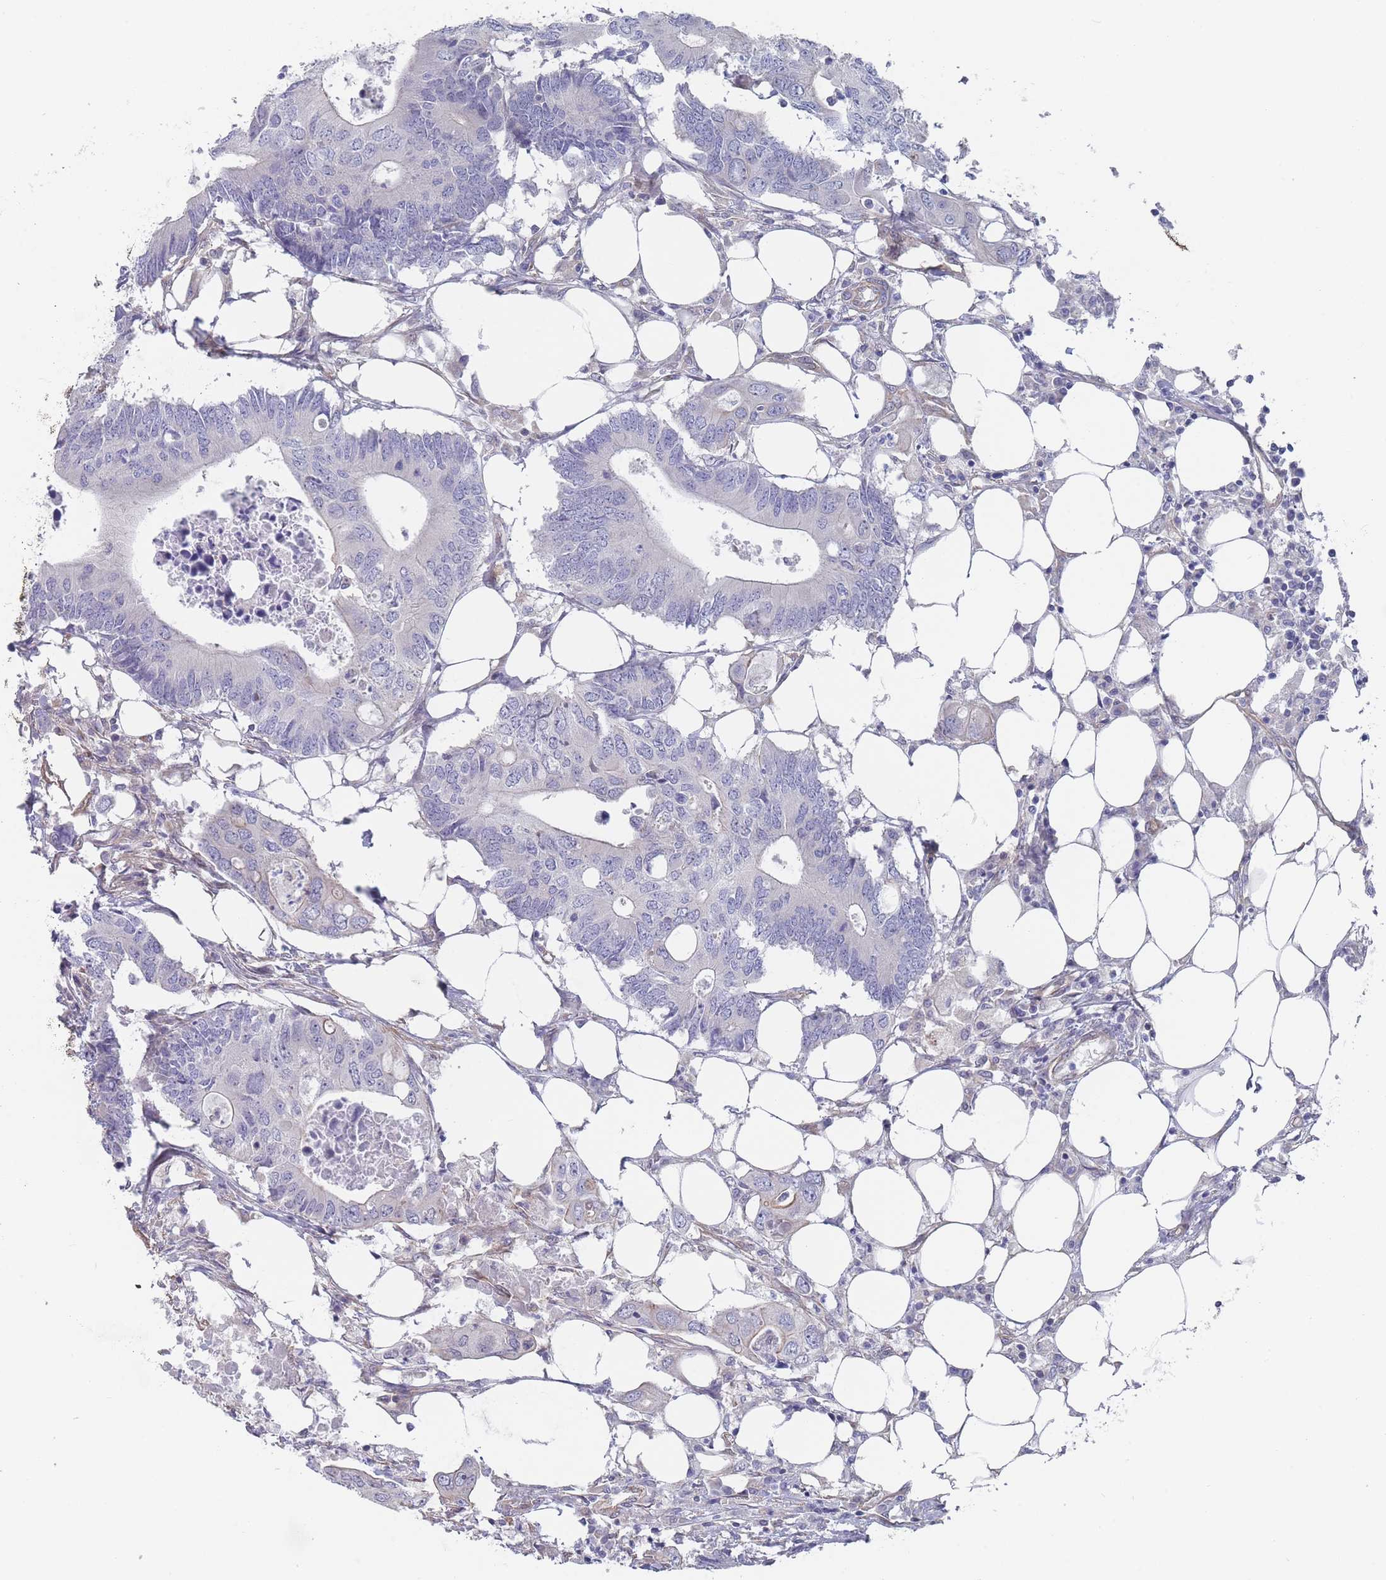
{"staining": {"intensity": "negative", "quantity": "none", "location": "none"}, "tissue": "colorectal cancer", "cell_type": "Tumor cells", "image_type": "cancer", "snomed": [{"axis": "morphology", "description": "Adenocarcinoma, NOS"}, {"axis": "topography", "description": "Colon"}], "caption": "Tumor cells show no significant protein staining in colorectal cancer (adenocarcinoma). The staining was performed using DAB (3,3'-diaminobenzidine) to visualize the protein expression in brown, while the nuclei were stained in blue with hematoxylin (Magnification: 20x).", "gene": "SLC1A6", "patient": {"sex": "male", "age": 71}}